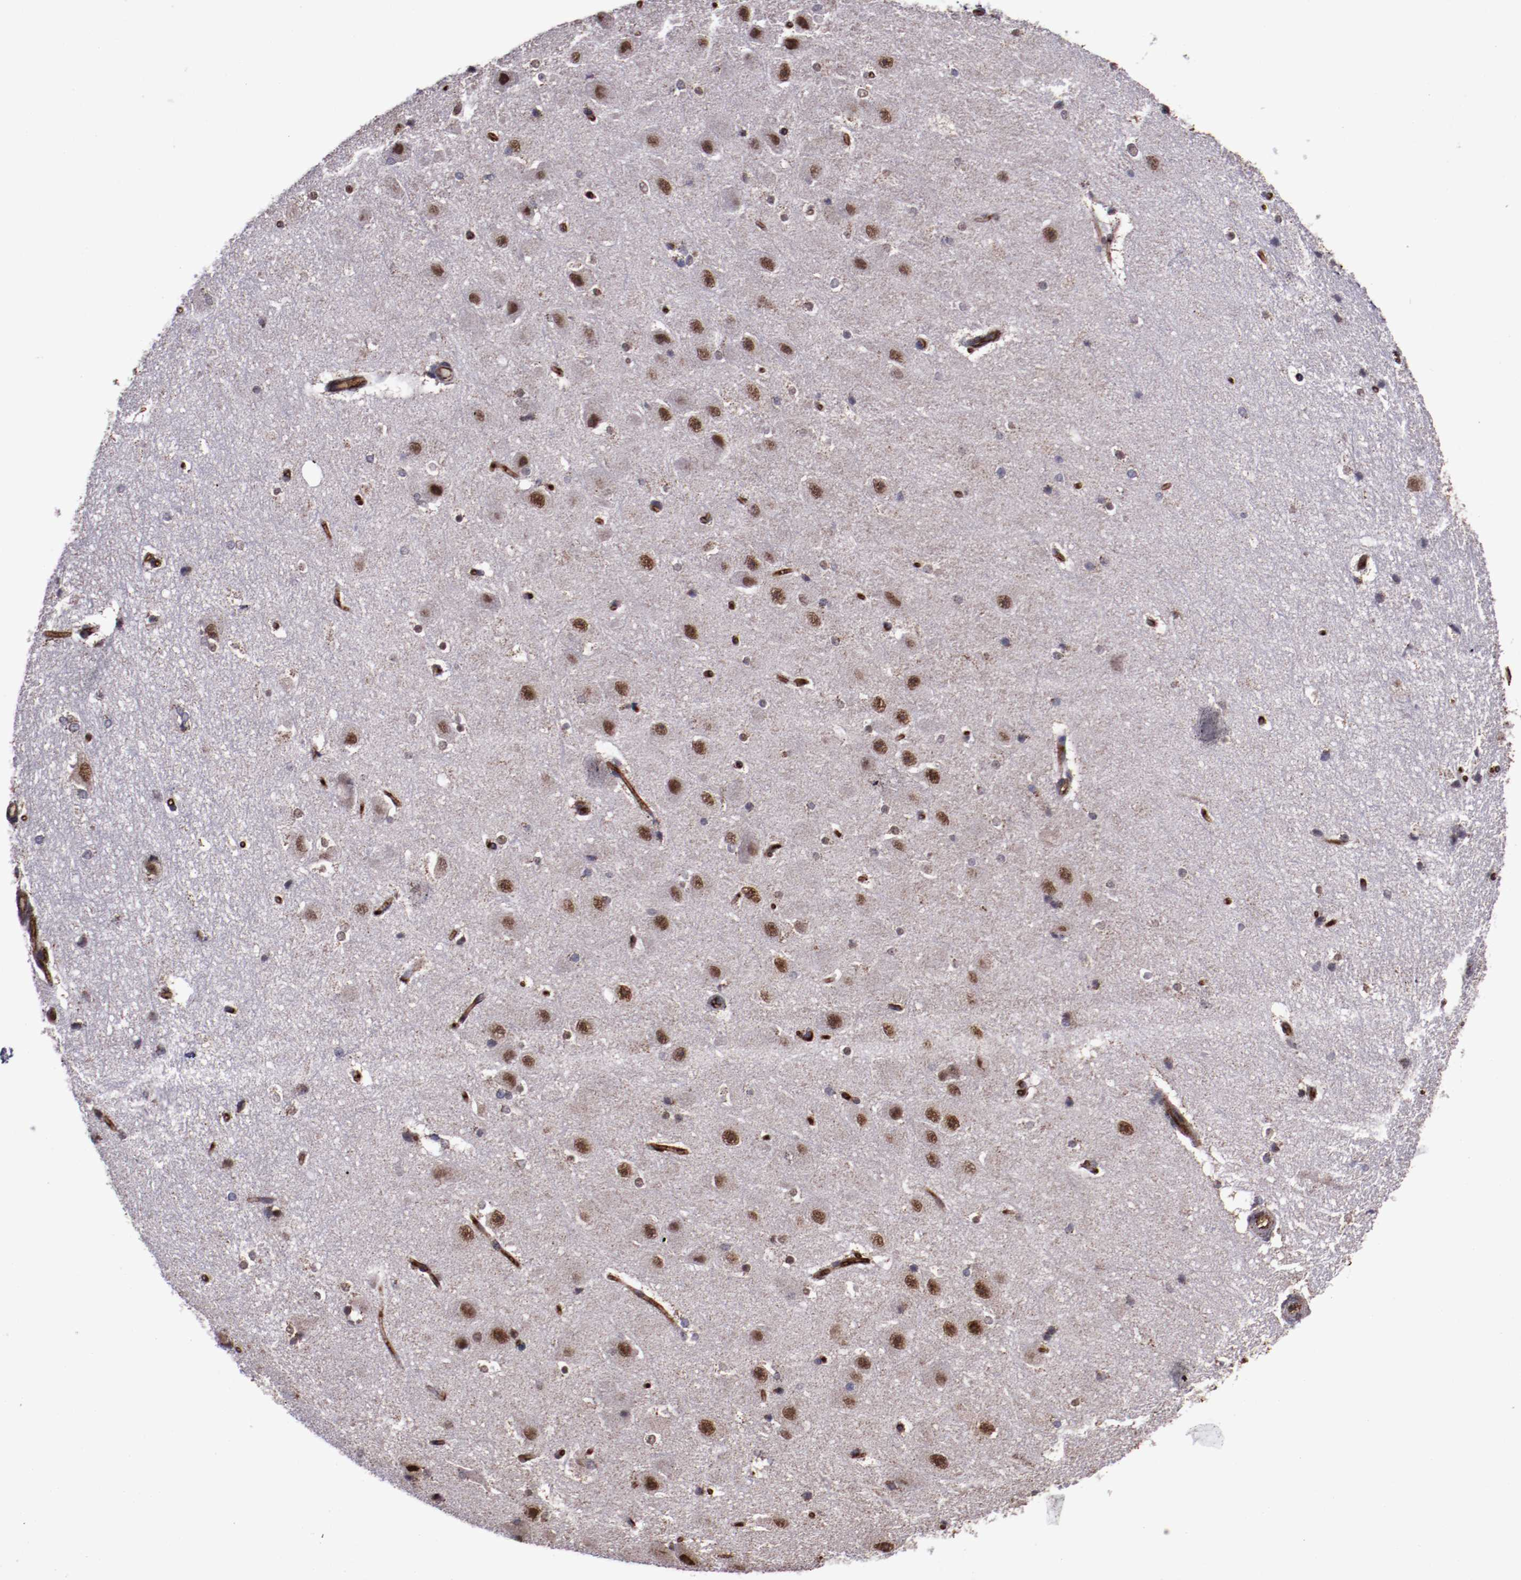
{"staining": {"intensity": "moderate", "quantity": "<25%", "location": "nuclear"}, "tissue": "hippocampus", "cell_type": "Glial cells", "image_type": "normal", "snomed": [{"axis": "morphology", "description": "Normal tissue, NOS"}, {"axis": "topography", "description": "Hippocampus"}], "caption": "IHC staining of unremarkable hippocampus, which shows low levels of moderate nuclear positivity in approximately <25% of glial cells indicating moderate nuclear protein expression. The staining was performed using DAB (brown) for protein detection and nuclei were counterstained in hematoxylin (blue).", "gene": "LONP1", "patient": {"sex": "female", "age": 19}}